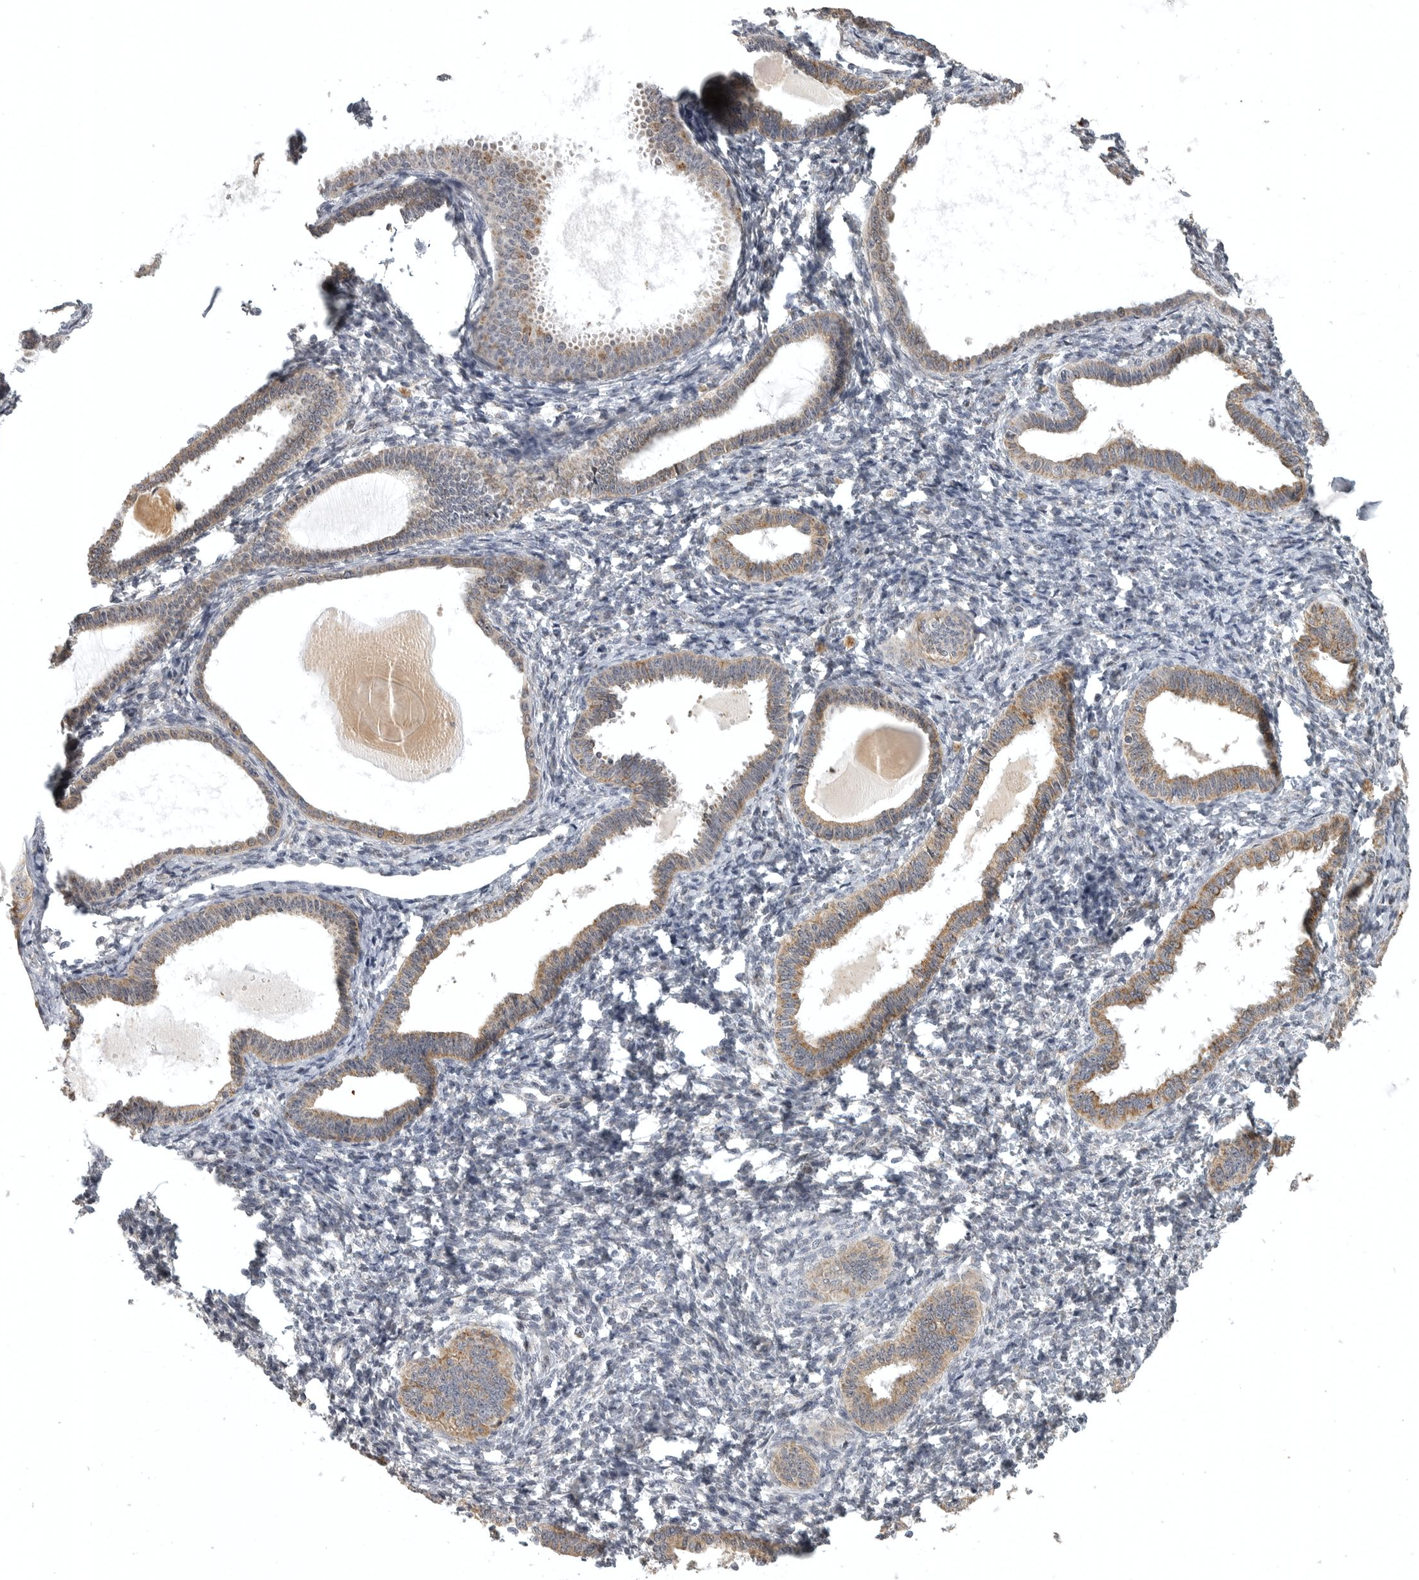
{"staining": {"intensity": "negative", "quantity": "none", "location": "none"}, "tissue": "endometrium", "cell_type": "Cells in endometrial stroma", "image_type": "normal", "snomed": [{"axis": "morphology", "description": "Normal tissue, NOS"}, {"axis": "topography", "description": "Endometrium"}], "caption": "This is an immunohistochemistry photomicrograph of normal human endometrium. There is no positivity in cells in endometrial stroma.", "gene": "POLE2", "patient": {"sex": "female", "age": 77}}